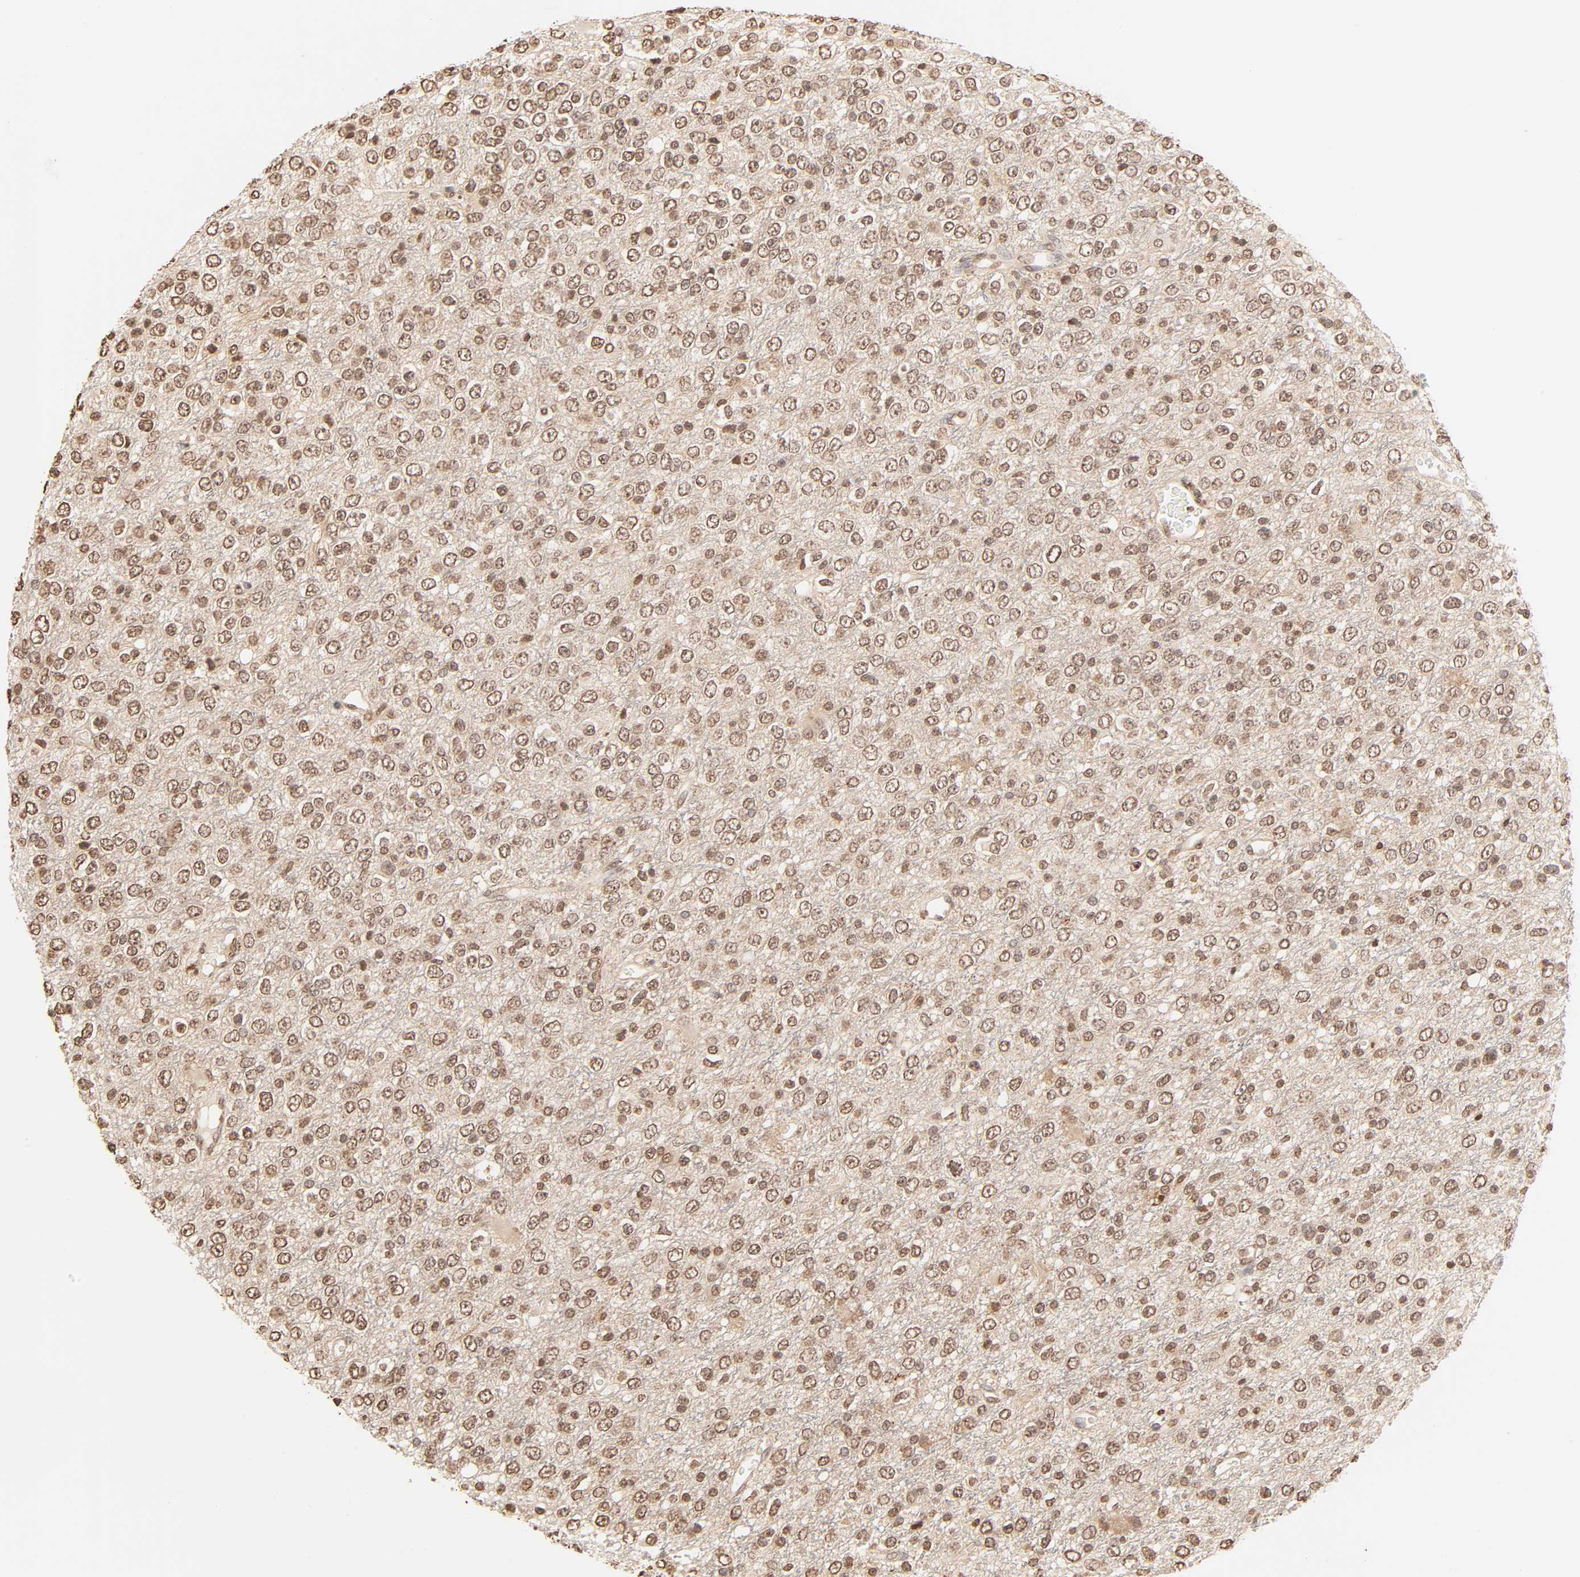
{"staining": {"intensity": "moderate", "quantity": ">75%", "location": "cytoplasmic/membranous,nuclear"}, "tissue": "glioma", "cell_type": "Tumor cells", "image_type": "cancer", "snomed": [{"axis": "morphology", "description": "Glioma, malignant, High grade"}, {"axis": "topography", "description": "pancreas cauda"}], "caption": "Human glioma stained for a protein (brown) displays moderate cytoplasmic/membranous and nuclear positive expression in about >75% of tumor cells.", "gene": "TBL1X", "patient": {"sex": "male", "age": 60}}